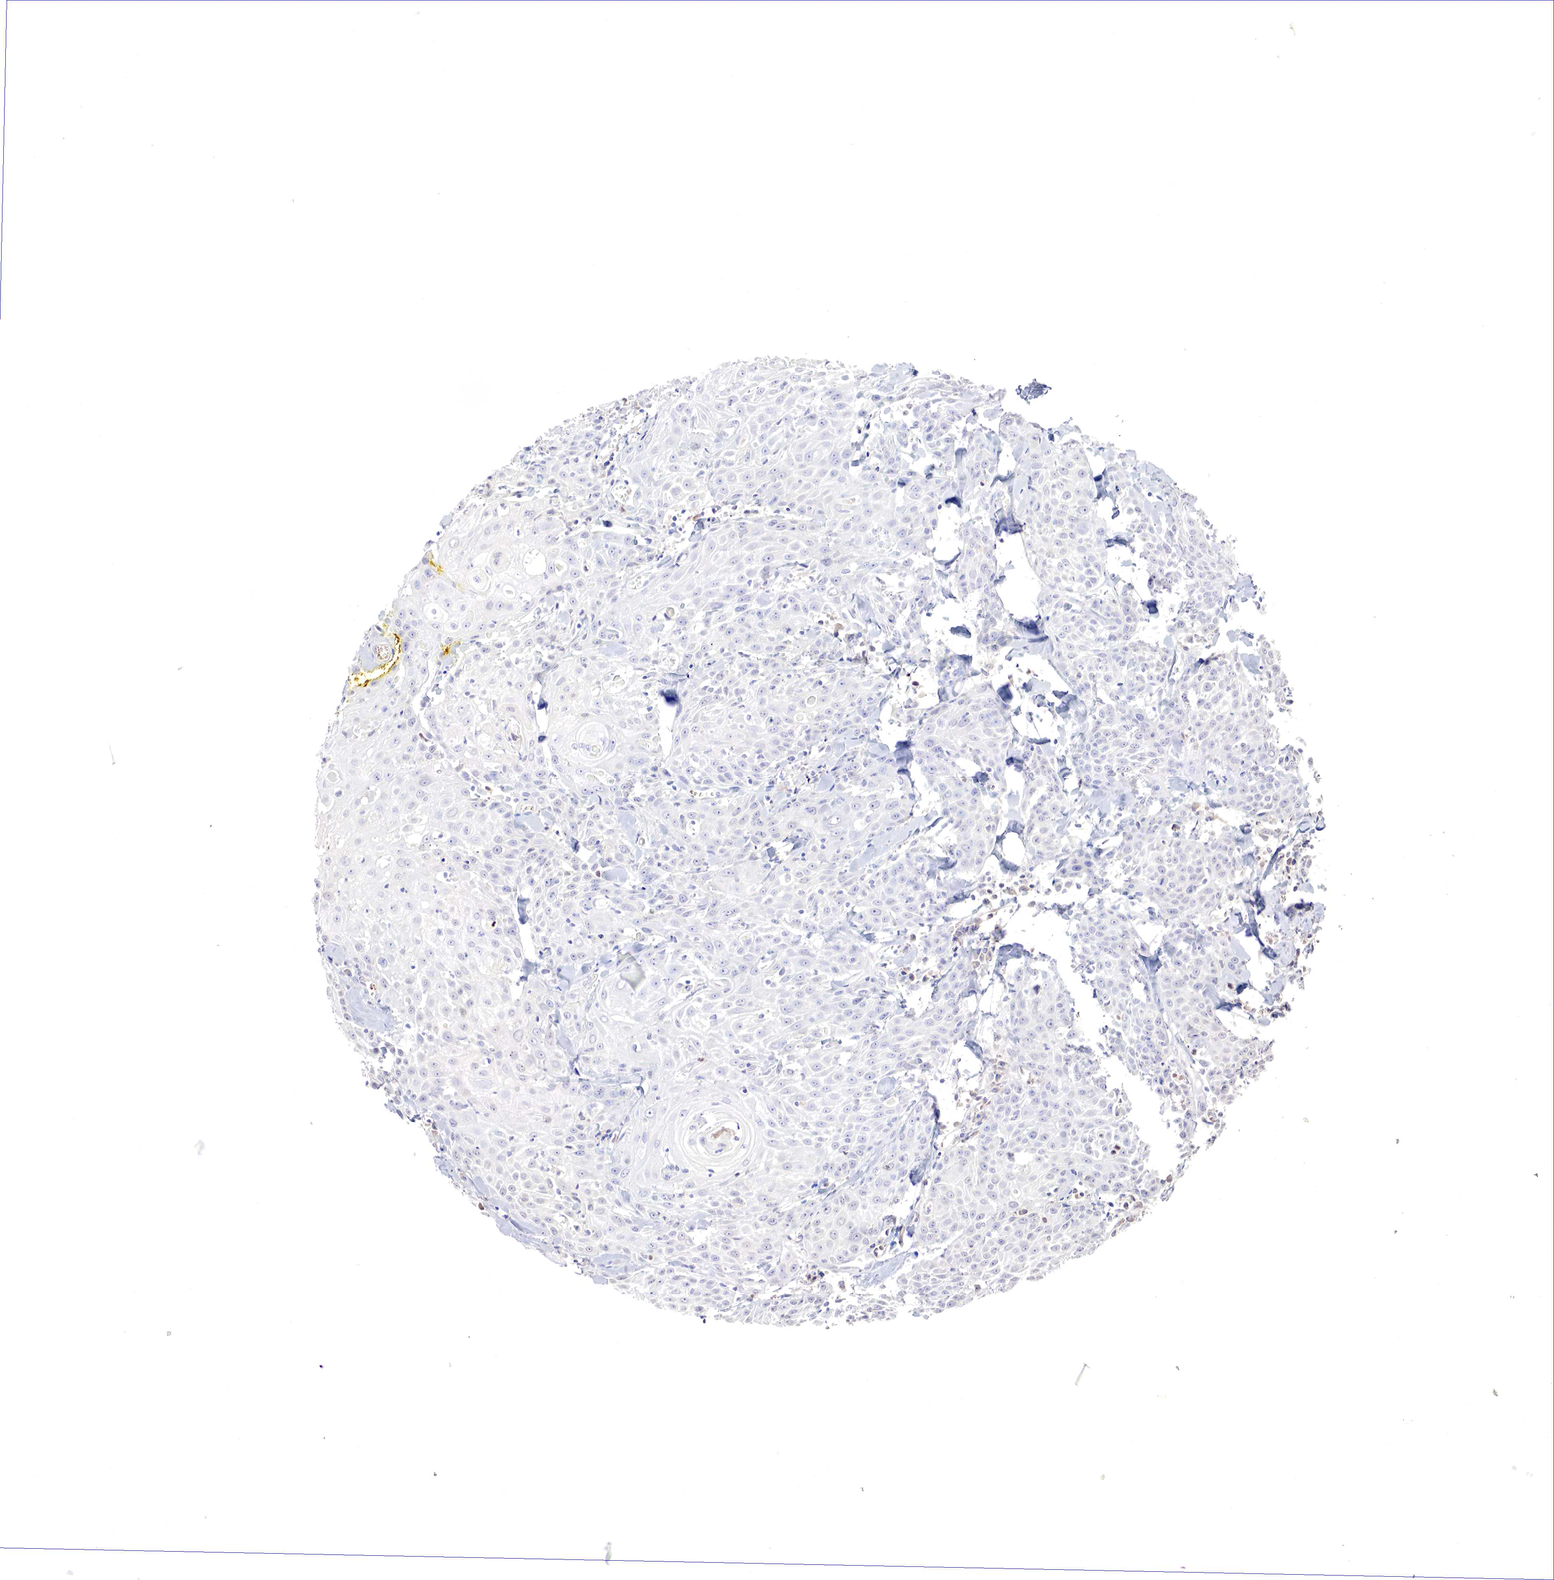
{"staining": {"intensity": "negative", "quantity": "none", "location": "none"}, "tissue": "head and neck cancer", "cell_type": "Tumor cells", "image_type": "cancer", "snomed": [{"axis": "morphology", "description": "Squamous cell carcinoma, NOS"}, {"axis": "topography", "description": "Oral tissue"}, {"axis": "topography", "description": "Head-Neck"}], "caption": "A high-resolution micrograph shows IHC staining of head and neck cancer, which shows no significant positivity in tumor cells. (Brightfield microscopy of DAB immunohistochemistry at high magnification).", "gene": "GATA1", "patient": {"sex": "female", "age": 82}}